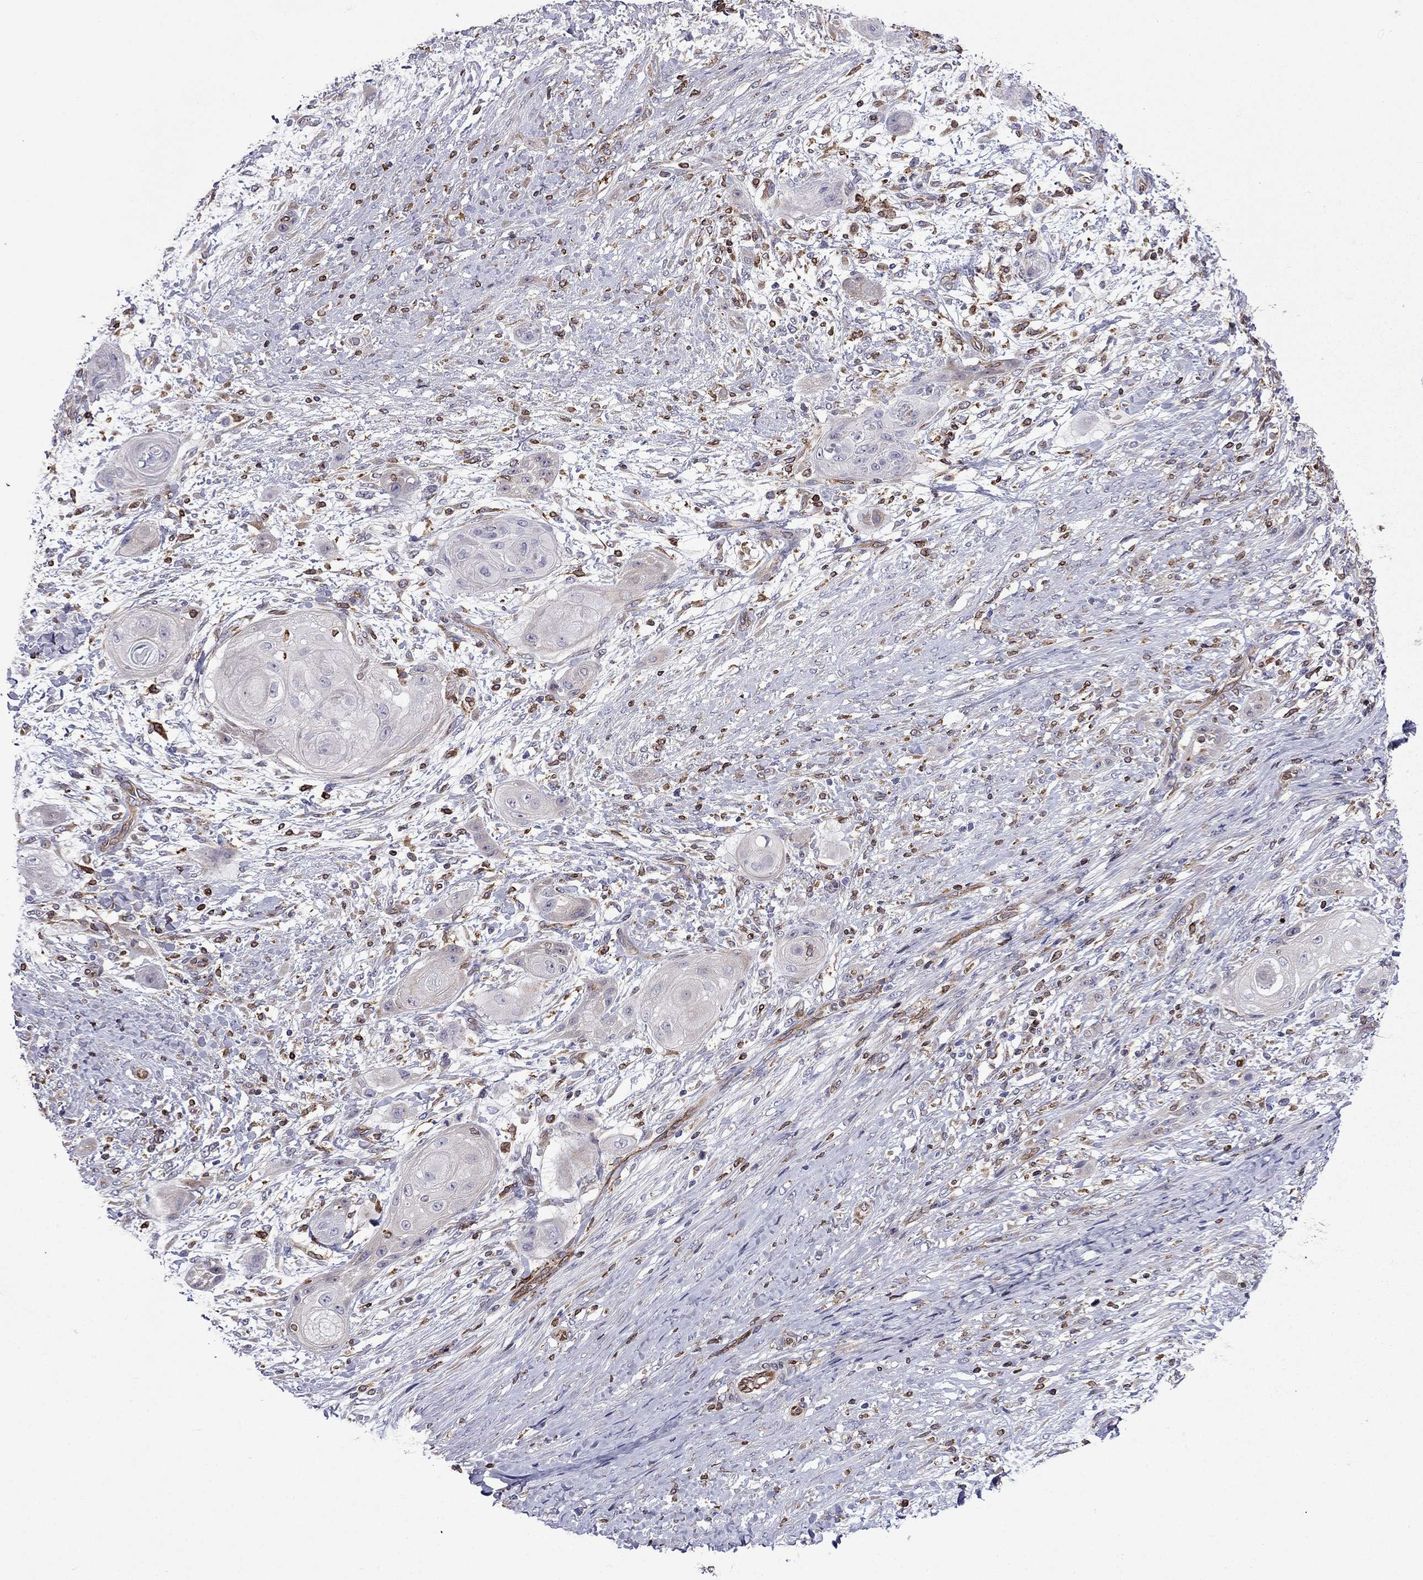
{"staining": {"intensity": "negative", "quantity": "none", "location": "none"}, "tissue": "skin cancer", "cell_type": "Tumor cells", "image_type": "cancer", "snomed": [{"axis": "morphology", "description": "Squamous cell carcinoma, NOS"}, {"axis": "topography", "description": "Skin"}], "caption": "A high-resolution histopathology image shows immunohistochemistry staining of squamous cell carcinoma (skin), which demonstrates no significant expression in tumor cells.", "gene": "GNAL", "patient": {"sex": "male", "age": 62}}